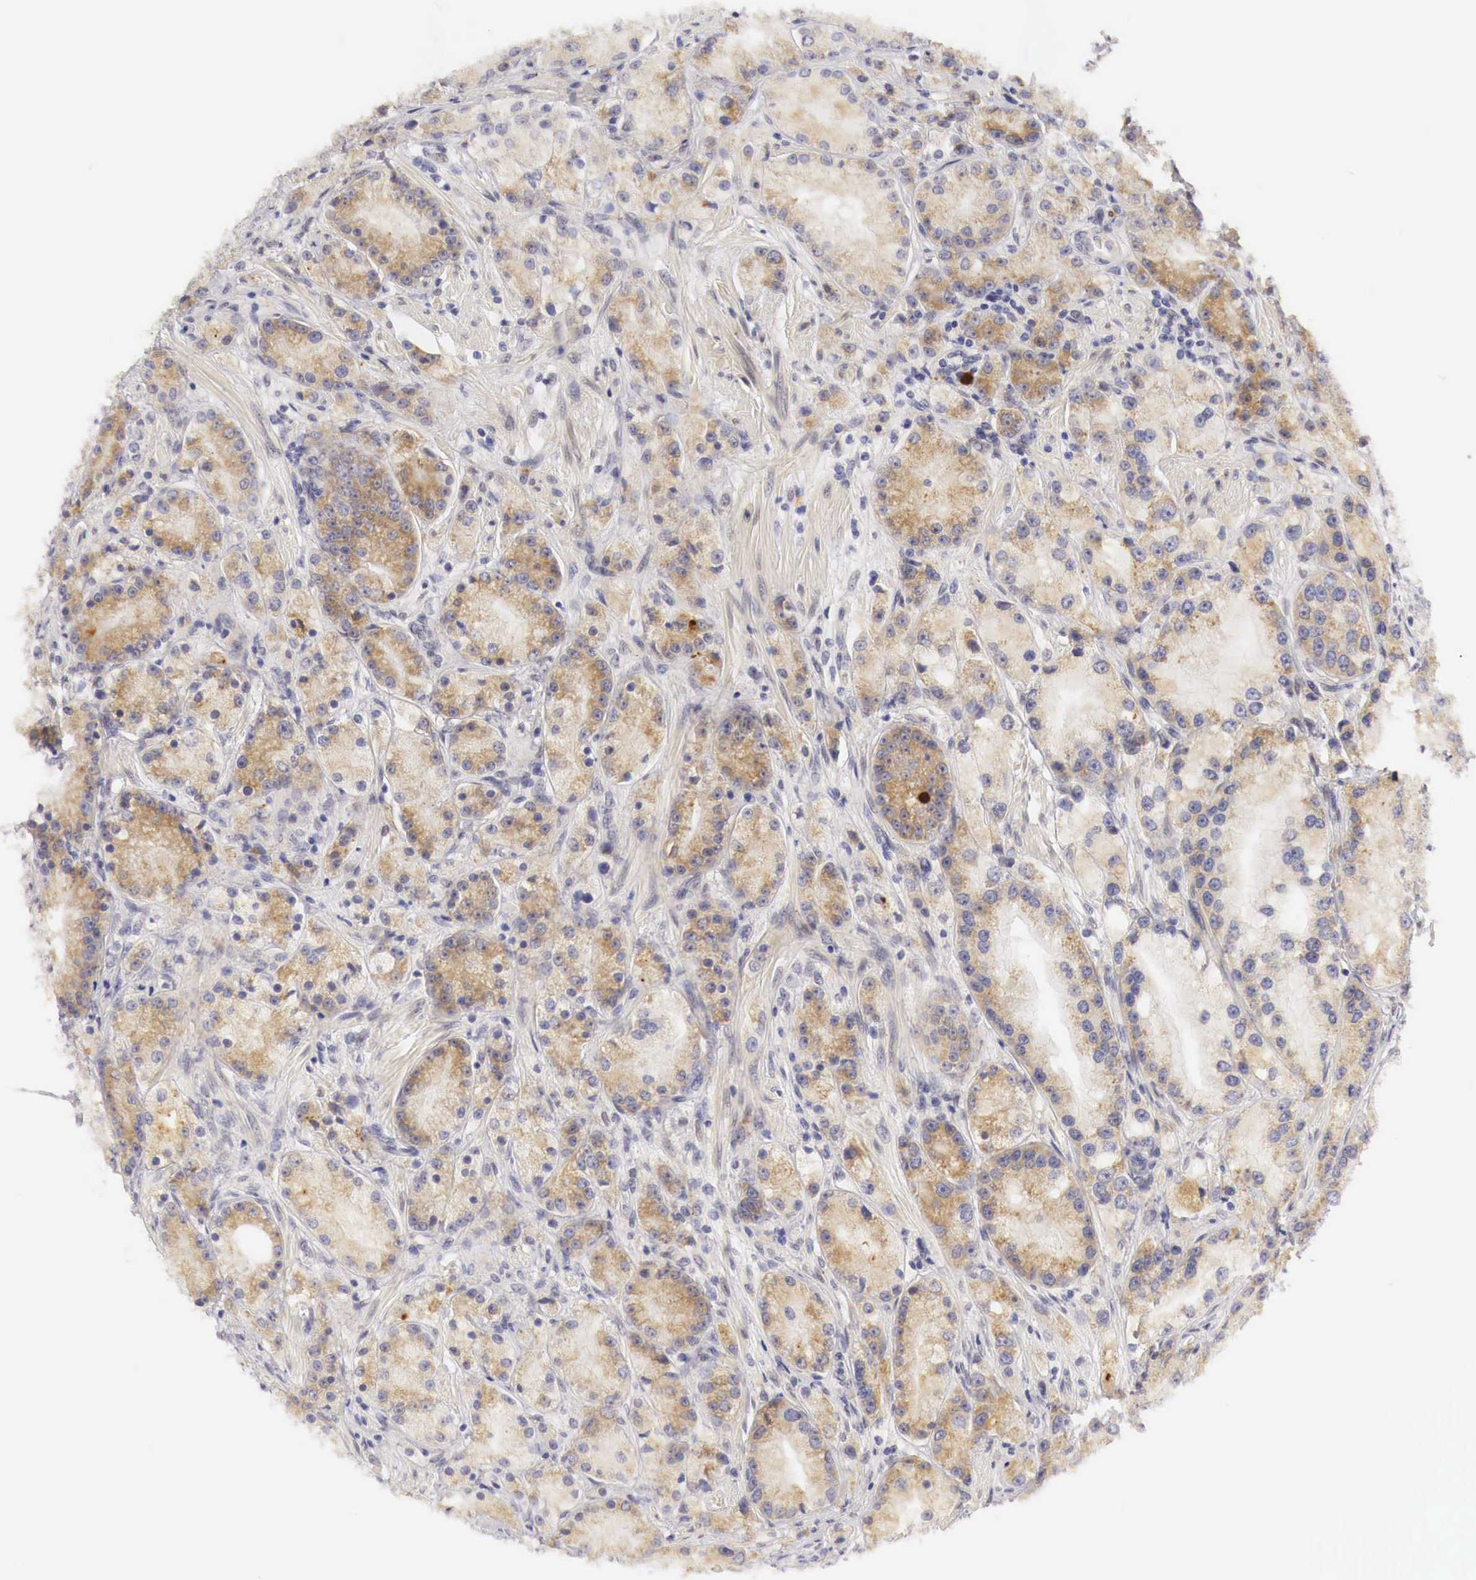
{"staining": {"intensity": "moderate", "quantity": "25%-75%", "location": "cytoplasmic/membranous"}, "tissue": "prostate cancer", "cell_type": "Tumor cells", "image_type": "cancer", "snomed": [{"axis": "morphology", "description": "Adenocarcinoma, Medium grade"}, {"axis": "topography", "description": "Prostate"}], "caption": "DAB (3,3'-diaminobenzidine) immunohistochemical staining of adenocarcinoma (medium-grade) (prostate) demonstrates moderate cytoplasmic/membranous protein expression in about 25%-75% of tumor cells.", "gene": "CASP3", "patient": {"sex": "male", "age": 72}}